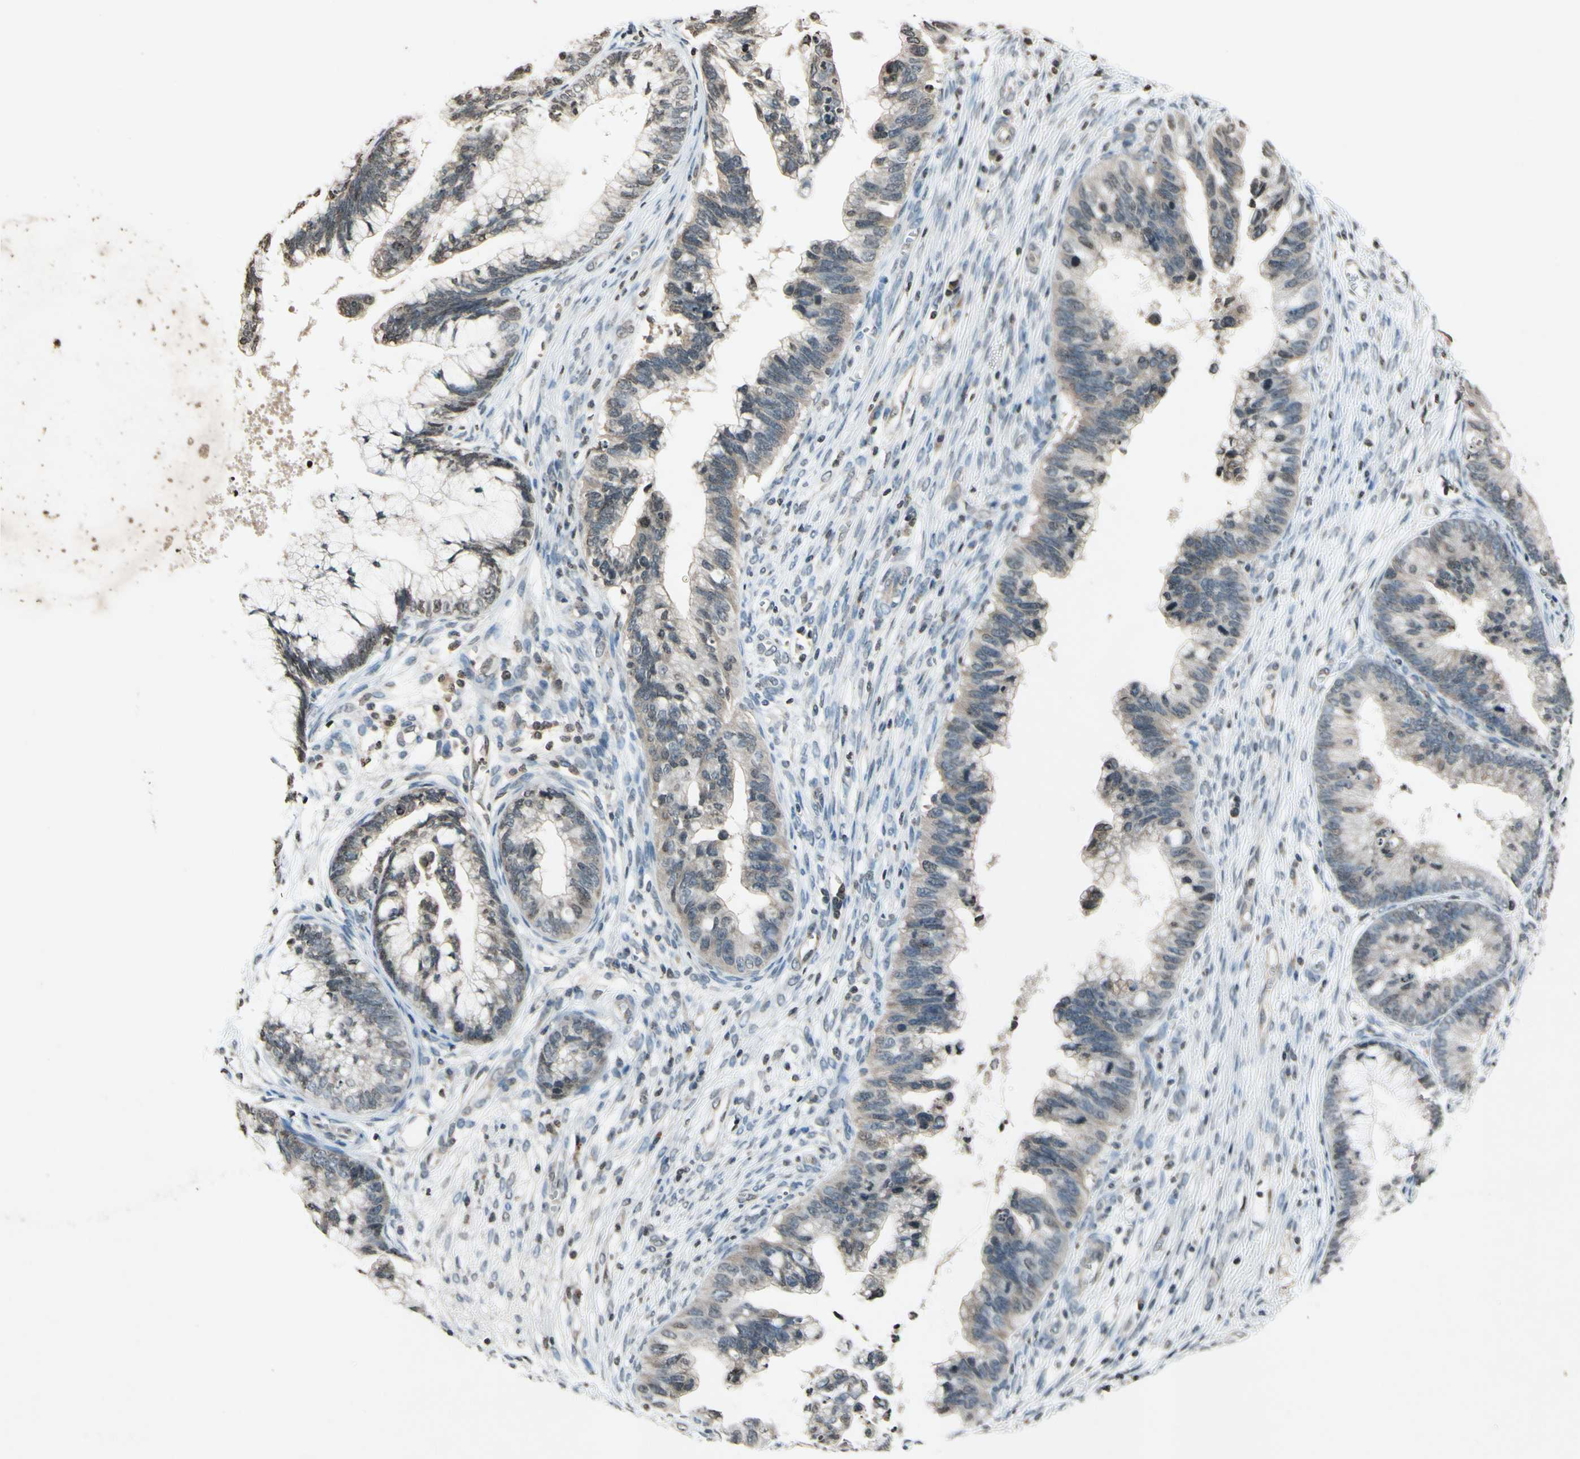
{"staining": {"intensity": "weak", "quantity": ">75%", "location": "cytoplasmic/membranous"}, "tissue": "cervical cancer", "cell_type": "Tumor cells", "image_type": "cancer", "snomed": [{"axis": "morphology", "description": "Adenocarcinoma, NOS"}, {"axis": "topography", "description": "Cervix"}], "caption": "Immunohistochemistry (IHC) micrograph of neoplastic tissue: cervical cancer (adenocarcinoma) stained using IHC exhibits low levels of weak protein expression localized specifically in the cytoplasmic/membranous of tumor cells, appearing as a cytoplasmic/membranous brown color.", "gene": "CLDN11", "patient": {"sex": "female", "age": 44}}